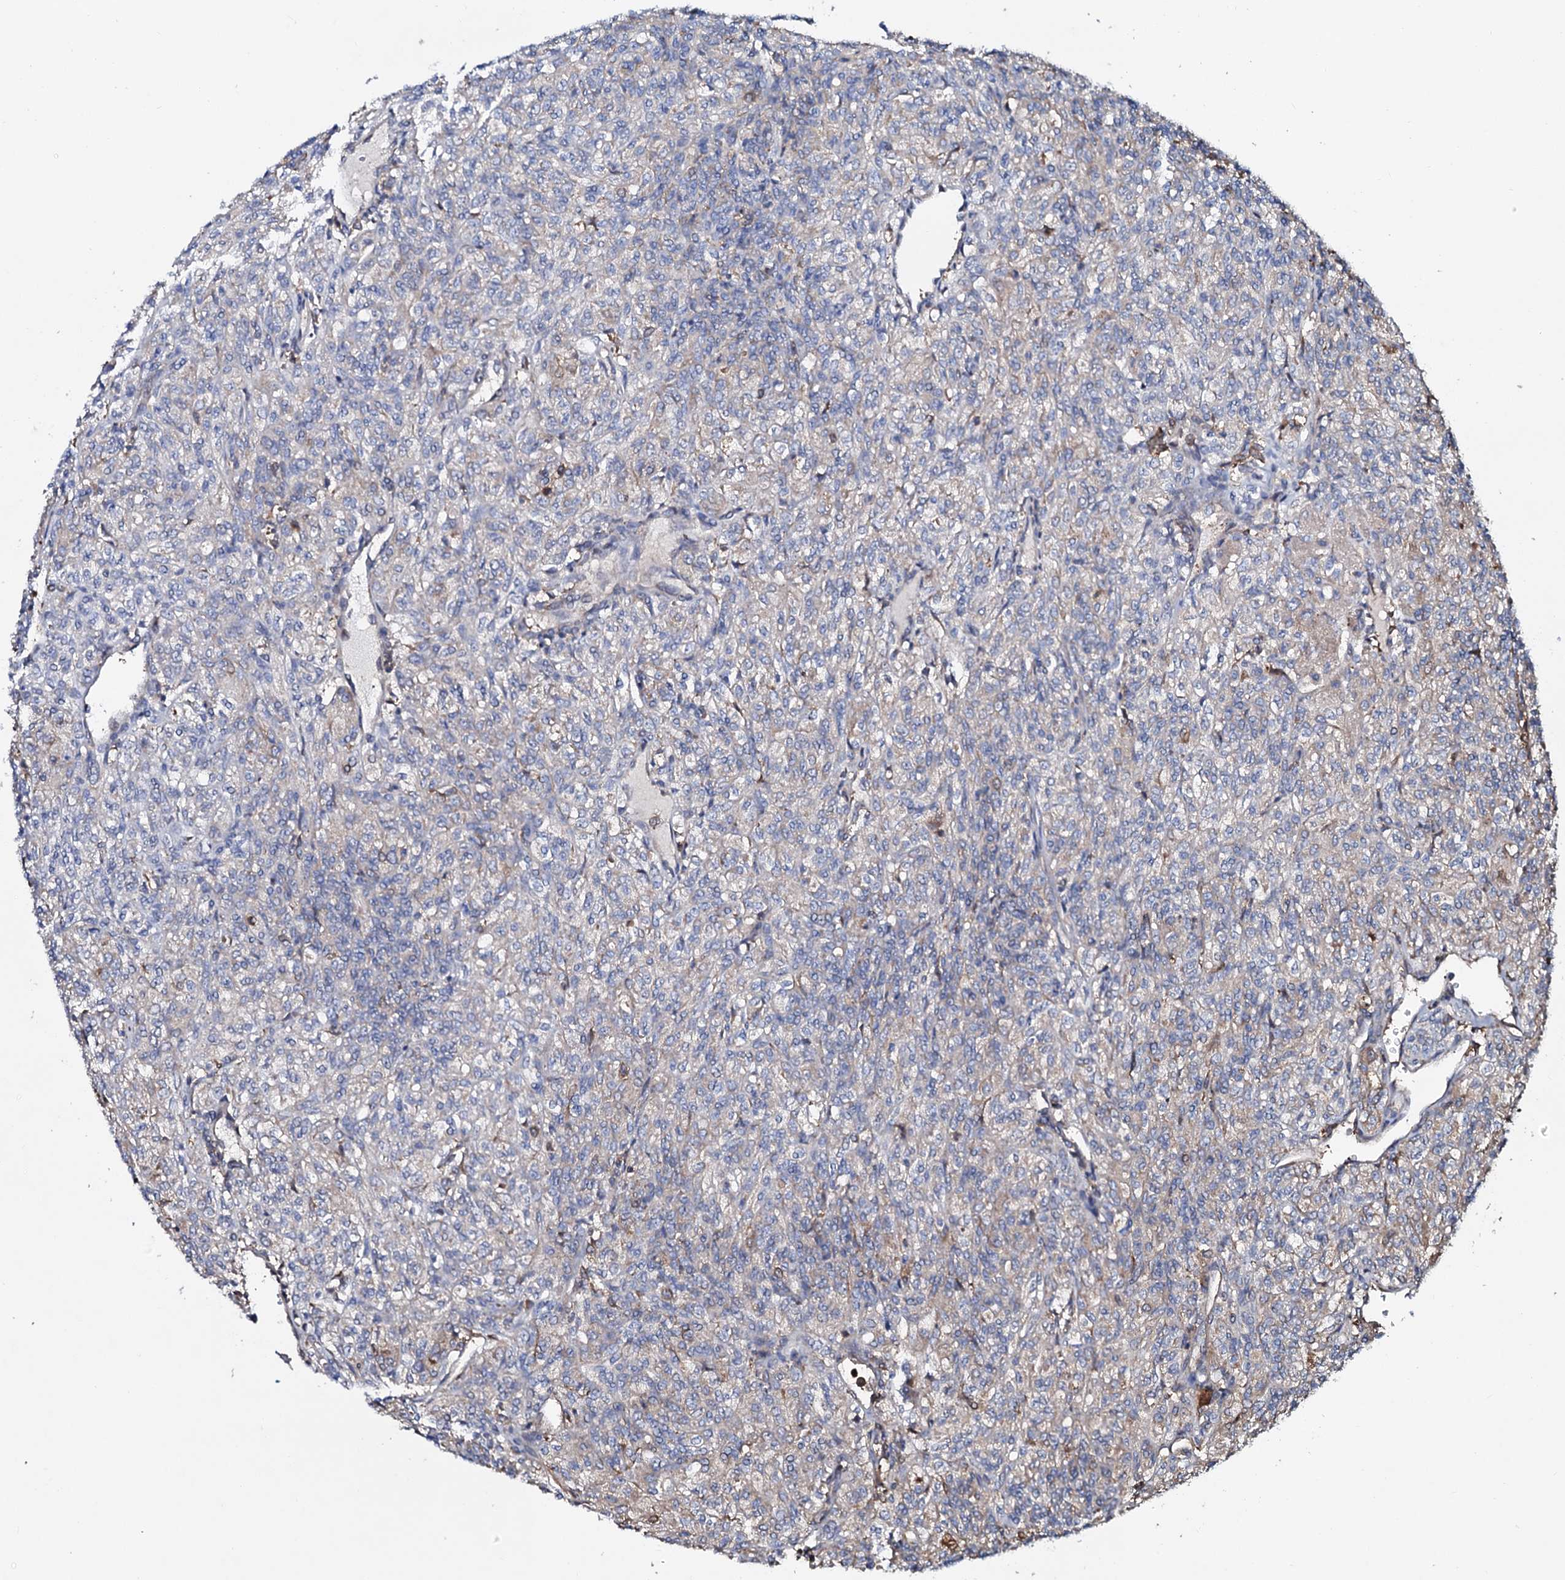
{"staining": {"intensity": "negative", "quantity": "none", "location": "none"}, "tissue": "renal cancer", "cell_type": "Tumor cells", "image_type": "cancer", "snomed": [{"axis": "morphology", "description": "Adenocarcinoma, NOS"}, {"axis": "topography", "description": "Kidney"}], "caption": "DAB (3,3'-diaminobenzidine) immunohistochemical staining of renal cancer reveals no significant positivity in tumor cells.", "gene": "COG6", "patient": {"sex": "male", "age": 77}}